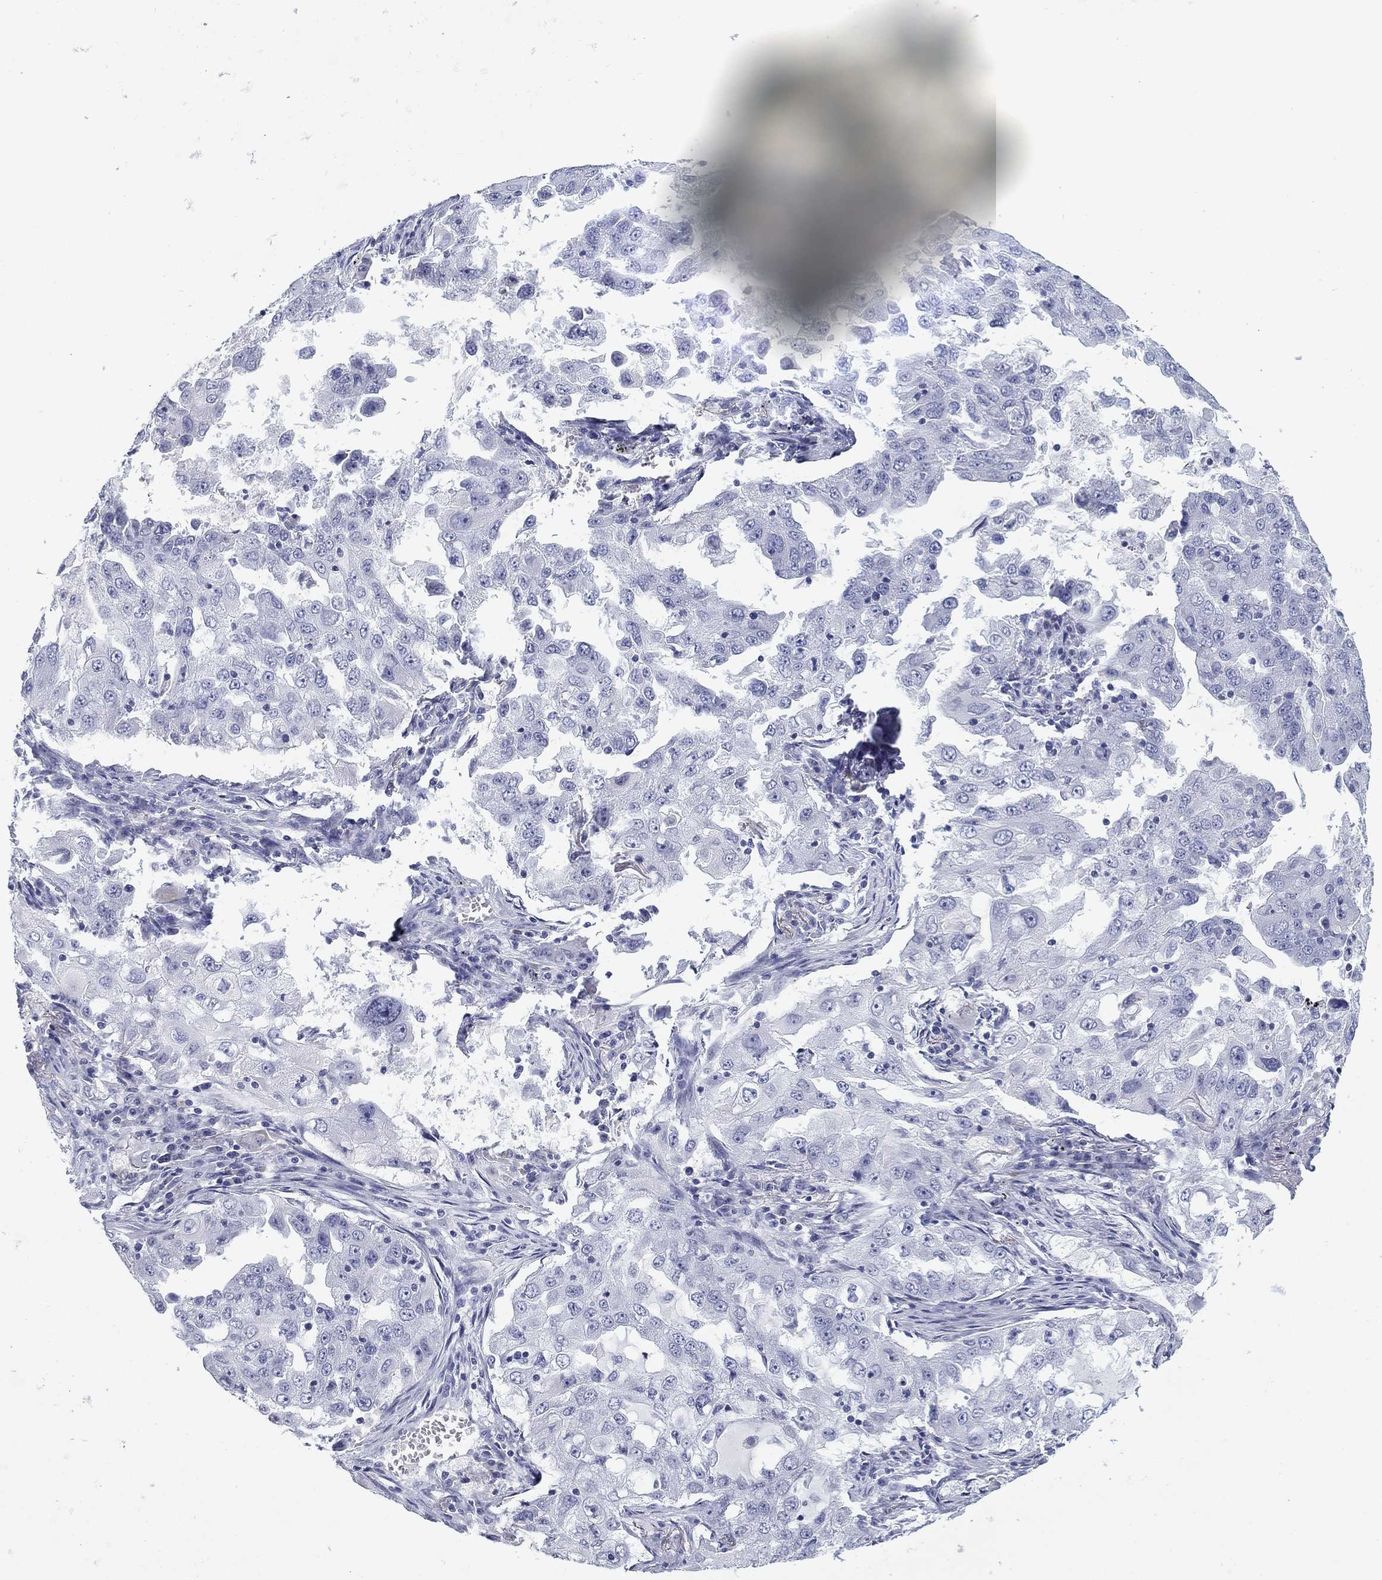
{"staining": {"intensity": "negative", "quantity": "none", "location": "none"}, "tissue": "lung cancer", "cell_type": "Tumor cells", "image_type": "cancer", "snomed": [{"axis": "morphology", "description": "Adenocarcinoma, NOS"}, {"axis": "topography", "description": "Lung"}], "caption": "This photomicrograph is of adenocarcinoma (lung) stained with immunohistochemistry to label a protein in brown with the nuclei are counter-stained blue. There is no expression in tumor cells.", "gene": "CD79B", "patient": {"sex": "female", "age": 61}}